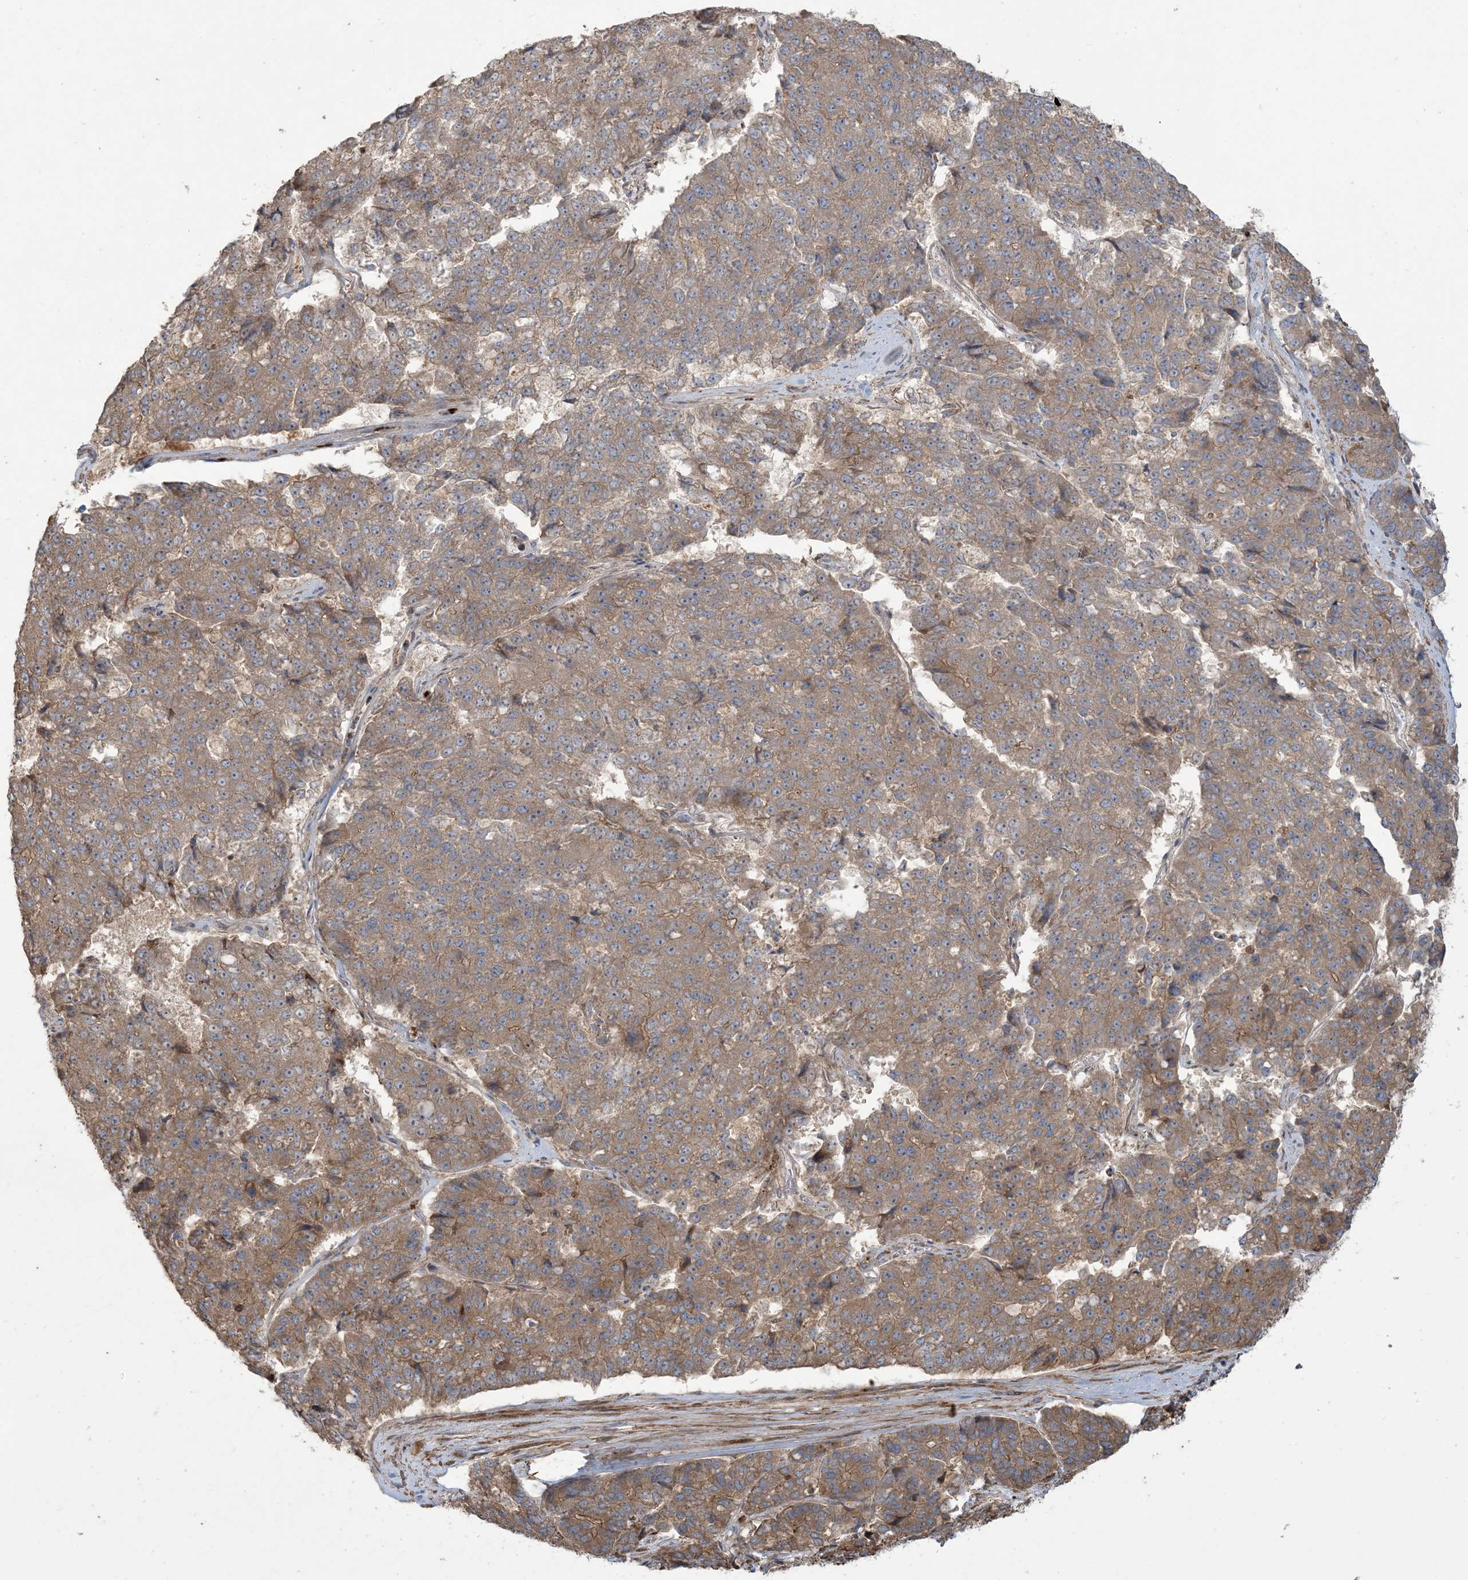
{"staining": {"intensity": "weak", "quantity": ">75%", "location": "cytoplasmic/membranous"}, "tissue": "pancreatic cancer", "cell_type": "Tumor cells", "image_type": "cancer", "snomed": [{"axis": "morphology", "description": "Adenocarcinoma, NOS"}, {"axis": "topography", "description": "Pancreas"}], "caption": "Protein expression analysis of pancreatic cancer shows weak cytoplasmic/membranous staining in approximately >75% of tumor cells.", "gene": "KLHL18", "patient": {"sex": "male", "age": 50}}